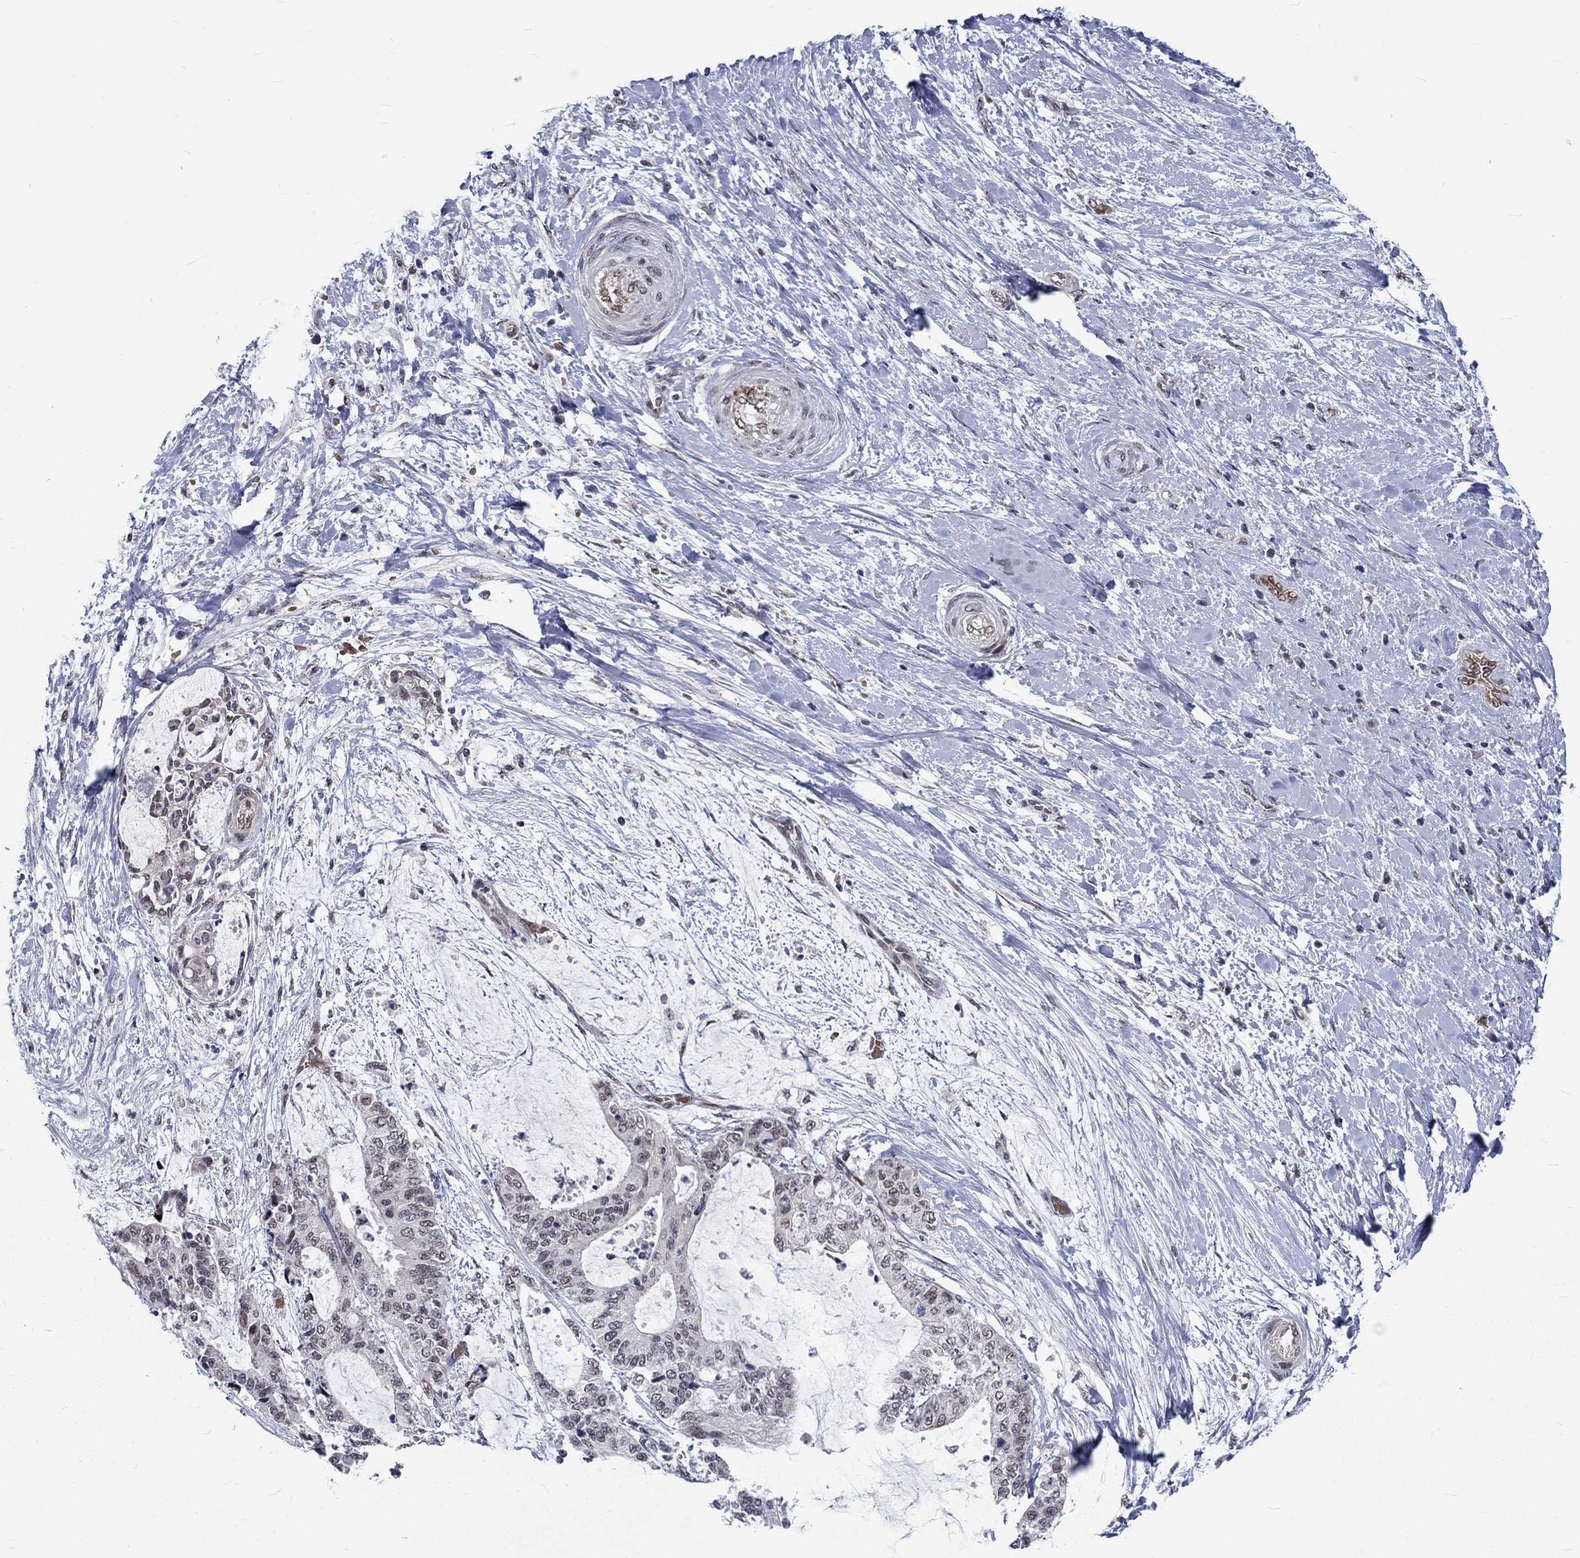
{"staining": {"intensity": "negative", "quantity": "none", "location": "none"}, "tissue": "liver cancer", "cell_type": "Tumor cells", "image_type": "cancer", "snomed": [{"axis": "morphology", "description": "Cholangiocarcinoma"}, {"axis": "topography", "description": "Liver"}], "caption": "There is no significant expression in tumor cells of cholangiocarcinoma (liver).", "gene": "ZBED1", "patient": {"sex": "female", "age": 73}}